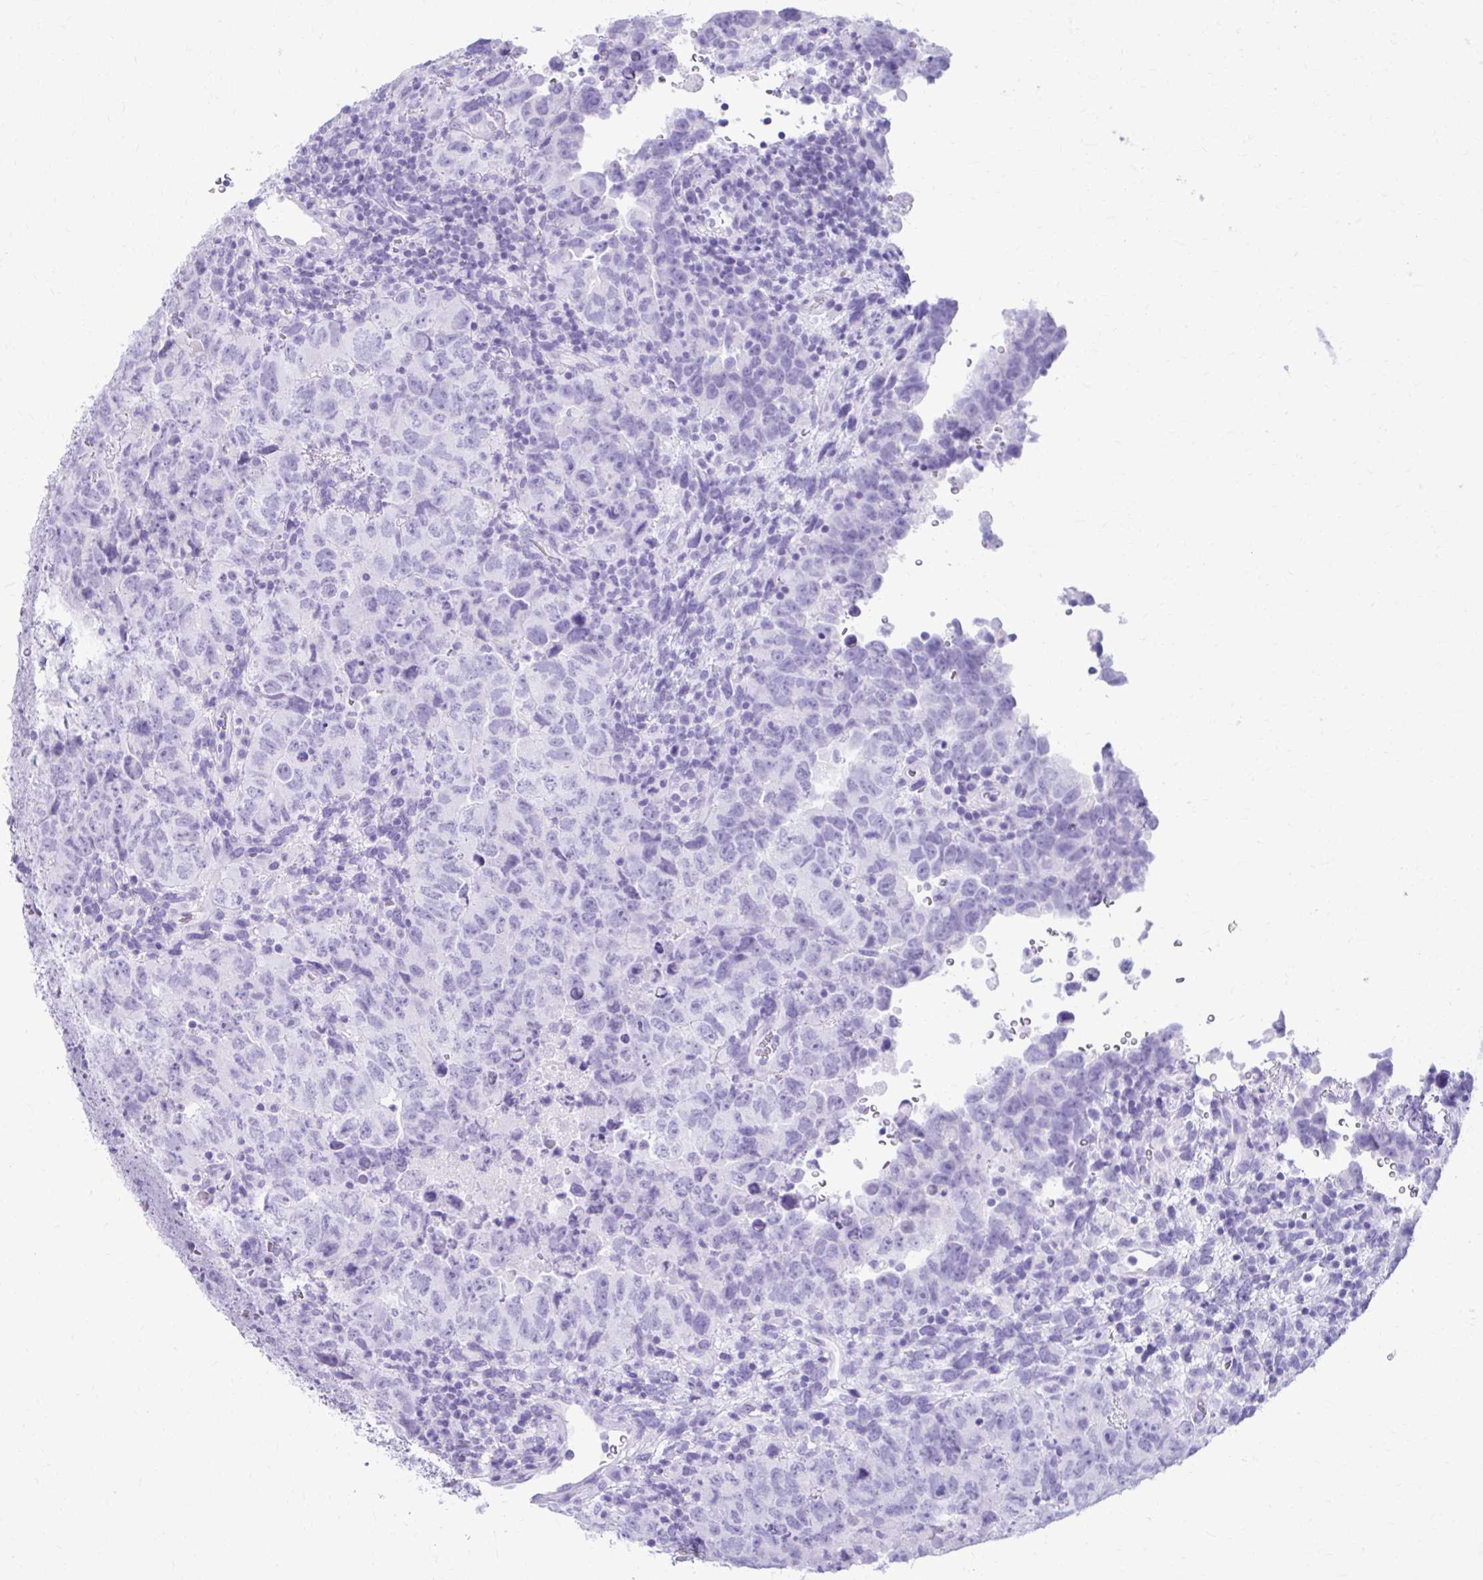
{"staining": {"intensity": "negative", "quantity": "none", "location": "none"}, "tissue": "testis cancer", "cell_type": "Tumor cells", "image_type": "cancer", "snomed": [{"axis": "morphology", "description": "Carcinoma, Embryonal, NOS"}, {"axis": "topography", "description": "Testis"}], "caption": "DAB (3,3'-diaminobenzidine) immunohistochemical staining of testis embryonal carcinoma demonstrates no significant staining in tumor cells.", "gene": "ATP4B", "patient": {"sex": "male", "age": 24}}